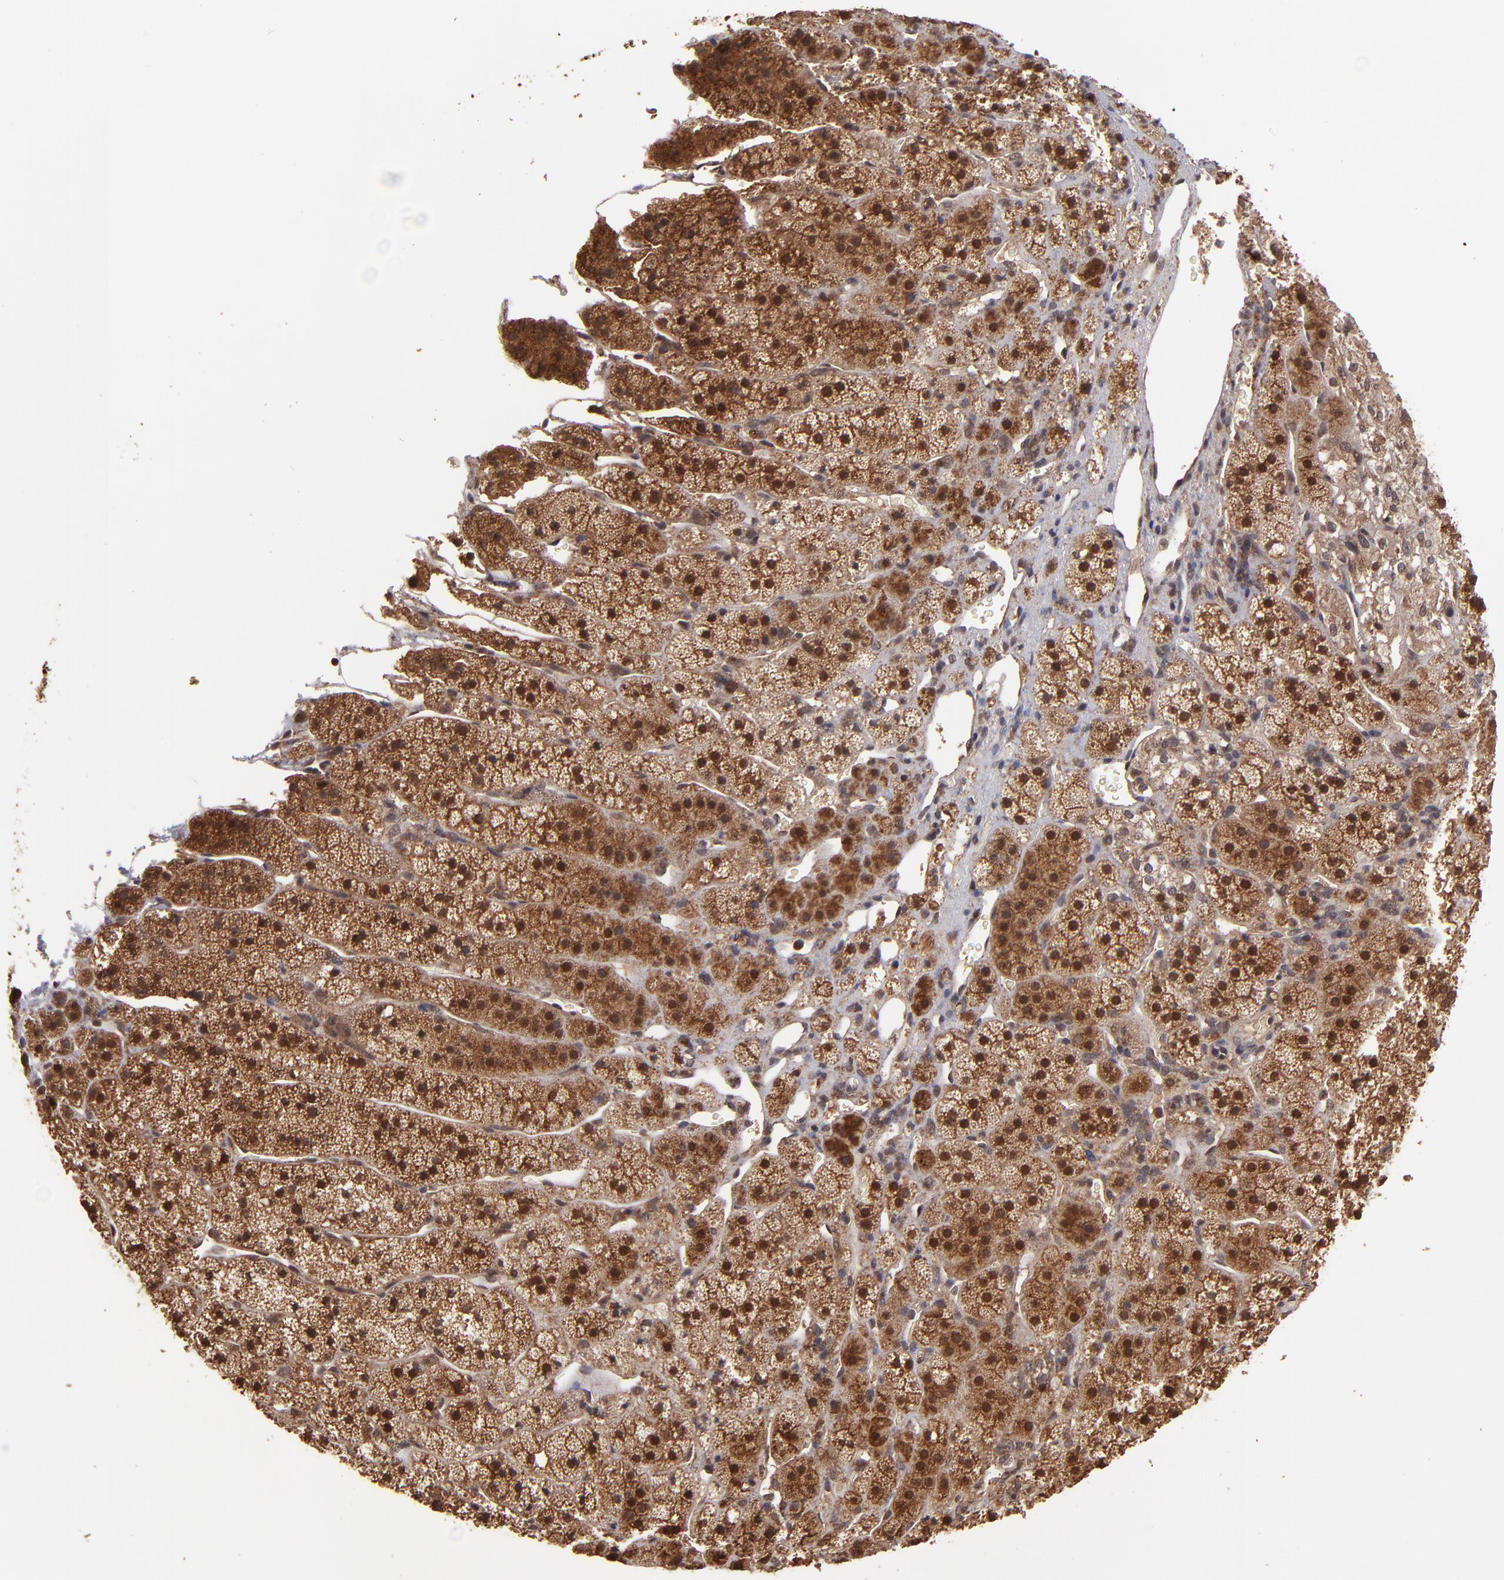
{"staining": {"intensity": "strong", "quantity": ">75%", "location": "cytoplasmic/membranous,nuclear"}, "tissue": "adrenal gland", "cell_type": "Glandular cells", "image_type": "normal", "snomed": [{"axis": "morphology", "description": "Normal tissue, NOS"}, {"axis": "topography", "description": "Adrenal gland"}], "caption": "Strong cytoplasmic/membranous,nuclear positivity for a protein is identified in about >75% of glandular cells of unremarkable adrenal gland using immunohistochemistry (IHC).", "gene": "NFE2L2", "patient": {"sex": "female", "age": 44}}